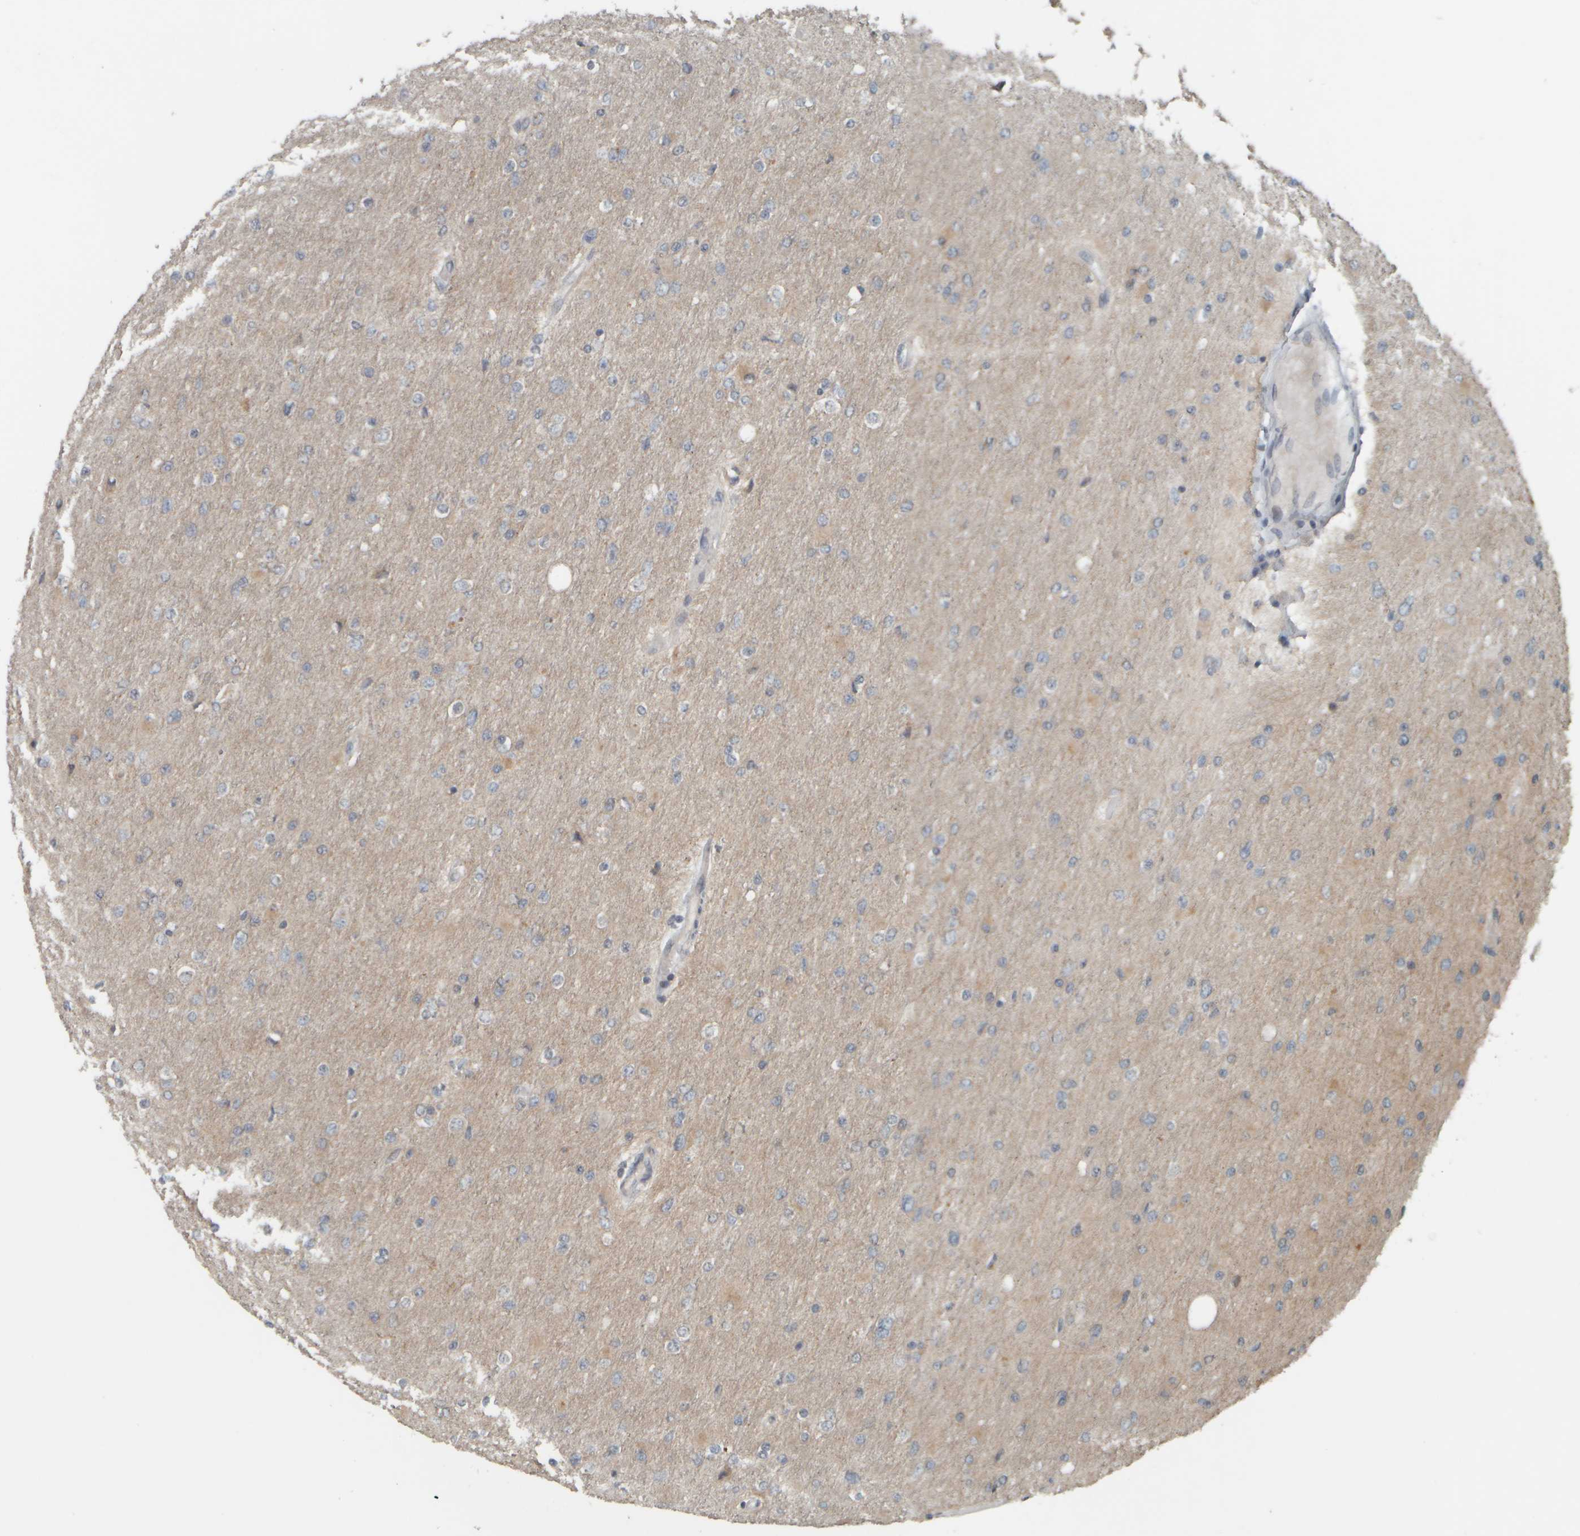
{"staining": {"intensity": "negative", "quantity": "none", "location": "none"}, "tissue": "glioma", "cell_type": "Tumor cells", "image_type": "cancer", "snomed": [{"axis": "morphology", "description": "Glioma, malignant, High grade"}, {"axis": "topography", "description": "Cerebral cortex"}], "caption": "Immunohistochemistry (IHC) histopathology image of human malignant glioma (high-grade) stained for a protein (brown), which reveals no positivity in tumor cells. (DAB (3,3'-diaminobenzidine) immunohistochemistry (IHC), high magnification).", "gene": "NAPG", "patient": {"sex": "female", "age": 36}}